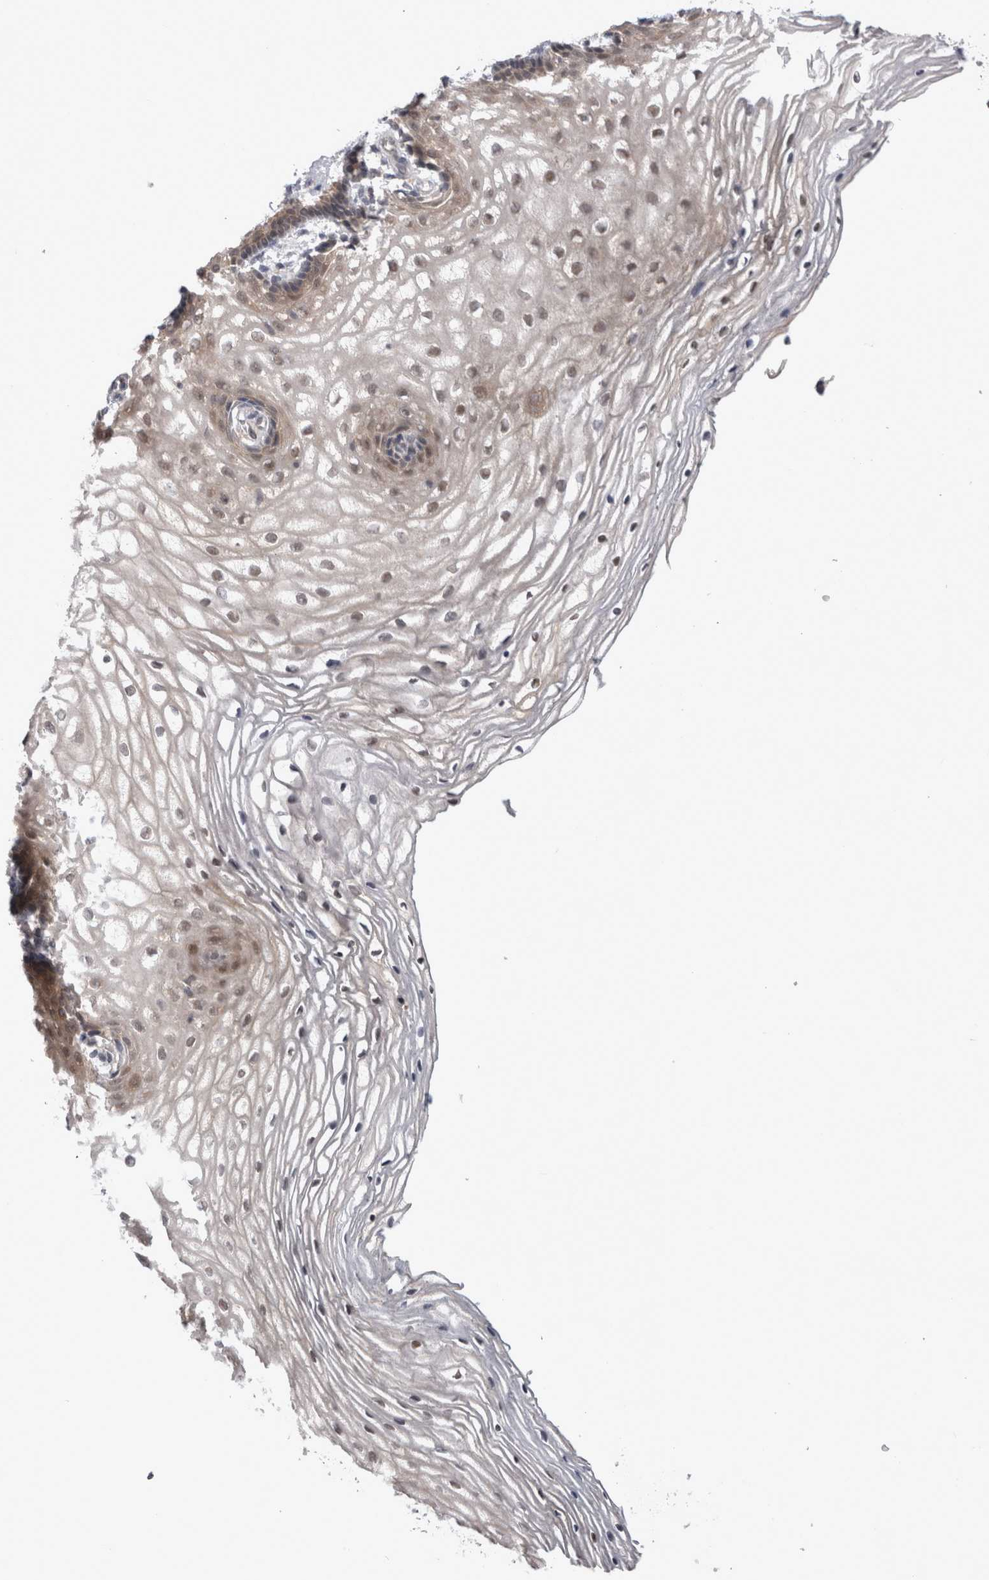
{"staining": {"intensity": "weak", "quantity": ">75%", "location": "cytoplasmic/membranous,nuclear"}, "tissue": "vagina", "cell_type": "Squamous epithelial cells", "image_type": "normal", "snomed": [{"axis": "morphology", "description": "Normal tissue, NOS"}, {"axis": "topography", "description": "Vagina"}], "caption": "Immunohistochemistry (IHC) of unremarkable human vagina reveals low levels of weak cytoplasmic/membranous,nuclear staining in approximately >75% of squamous epithelial cells.", "gene": "PSMB2", "patient": {"sex": "female", "age": 60}}